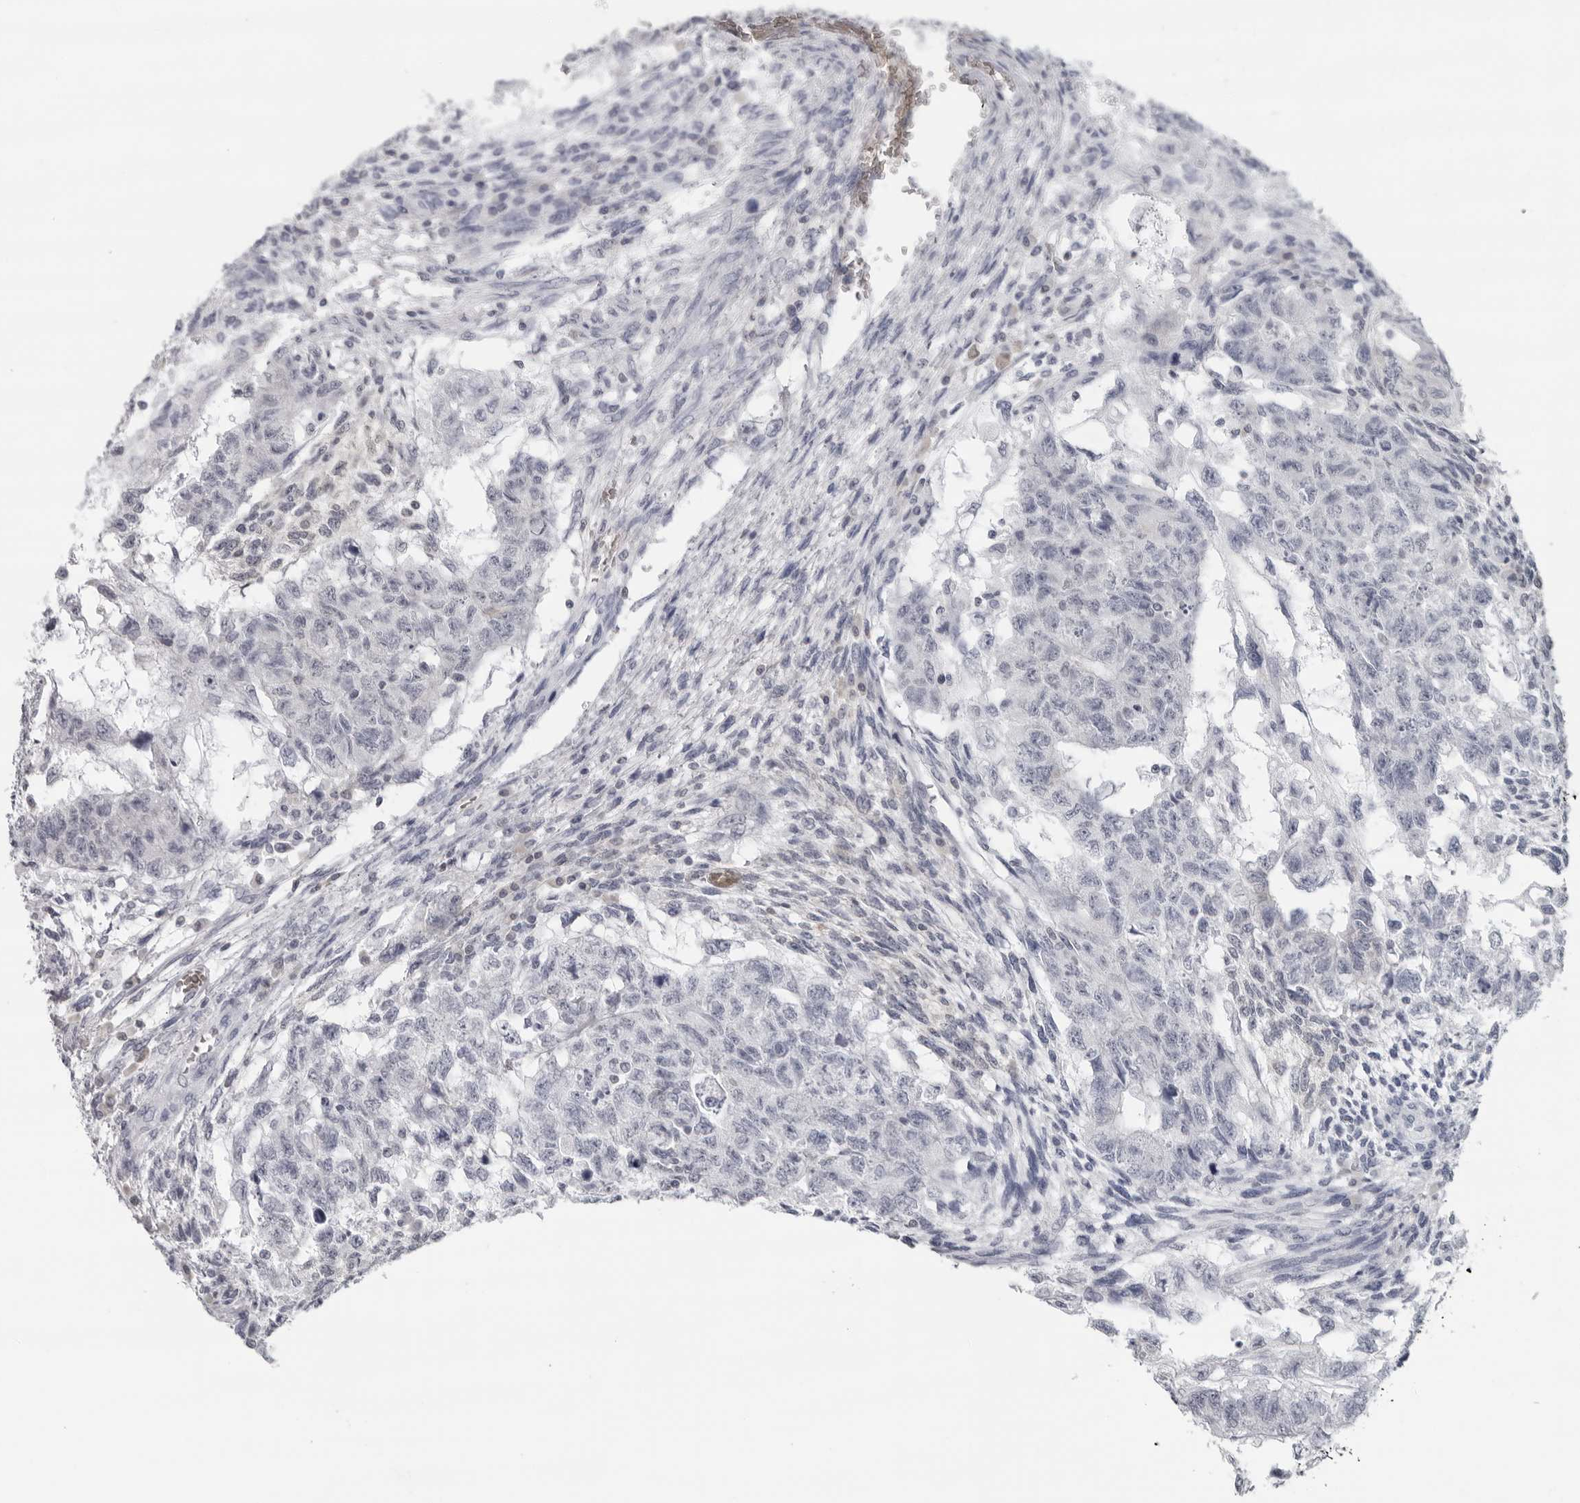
{"staining": {"intensity": "negative", "quantity": "none", "location": "none"}, "tissue": "testis cancer", "cell_type": "Tumor cells", "image_type": "cancer", "snomed": [{"axis": "morphology", "description": "Normal tissue, NOS"}, {"axis": "morphology", "description": "Carcinoma, Embryonal, NOS"}, {"axis": "topography", "description": "Testis"}], "caption": "Testis cancer (embryonal carcinoma) was stained to show a protein in brown. There is no significant staining in tumor cells. (DAB immunohistochemistry (IHC), high magnification).", "gene": "EPB41", "patient": {"sex": "male", "age": 36}}